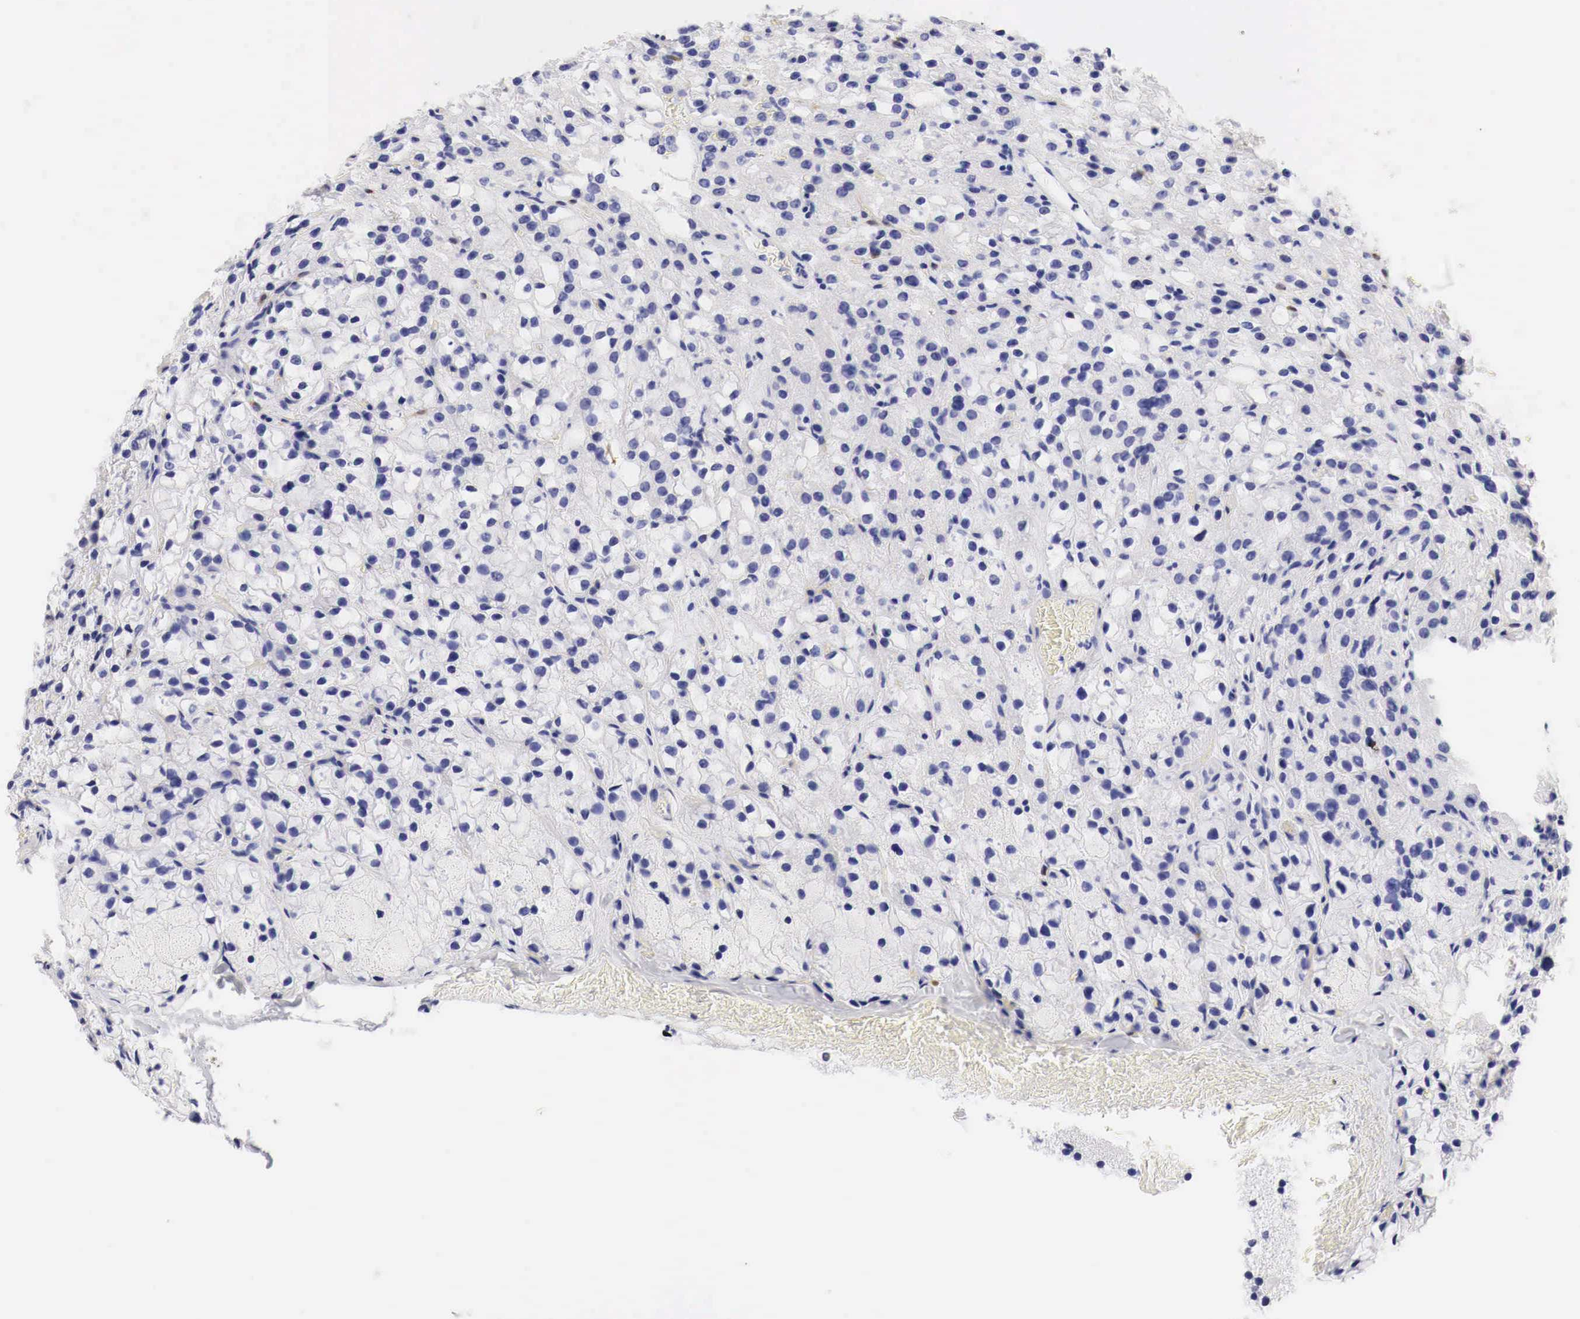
{"staining": {"intensity": "negative", "quantity": "none", "location": "none"}, "tissue": "parathyroid gland", "cell_type": "Glandular cells", "image_type": "normal", "snomed": [{"axis": "morphology", "description": "Normal tissue, NOS"}, {"axis": "topography", "description": "Parathyroid gland"}], "caption": "A high-resolution micrograph shows IHC staining of unremarkable parathyroid gland, which exhibits no significant expression in glandular cells.", "gene": "CDKN2A", "patient": {"sex": "female", "age": 71}}